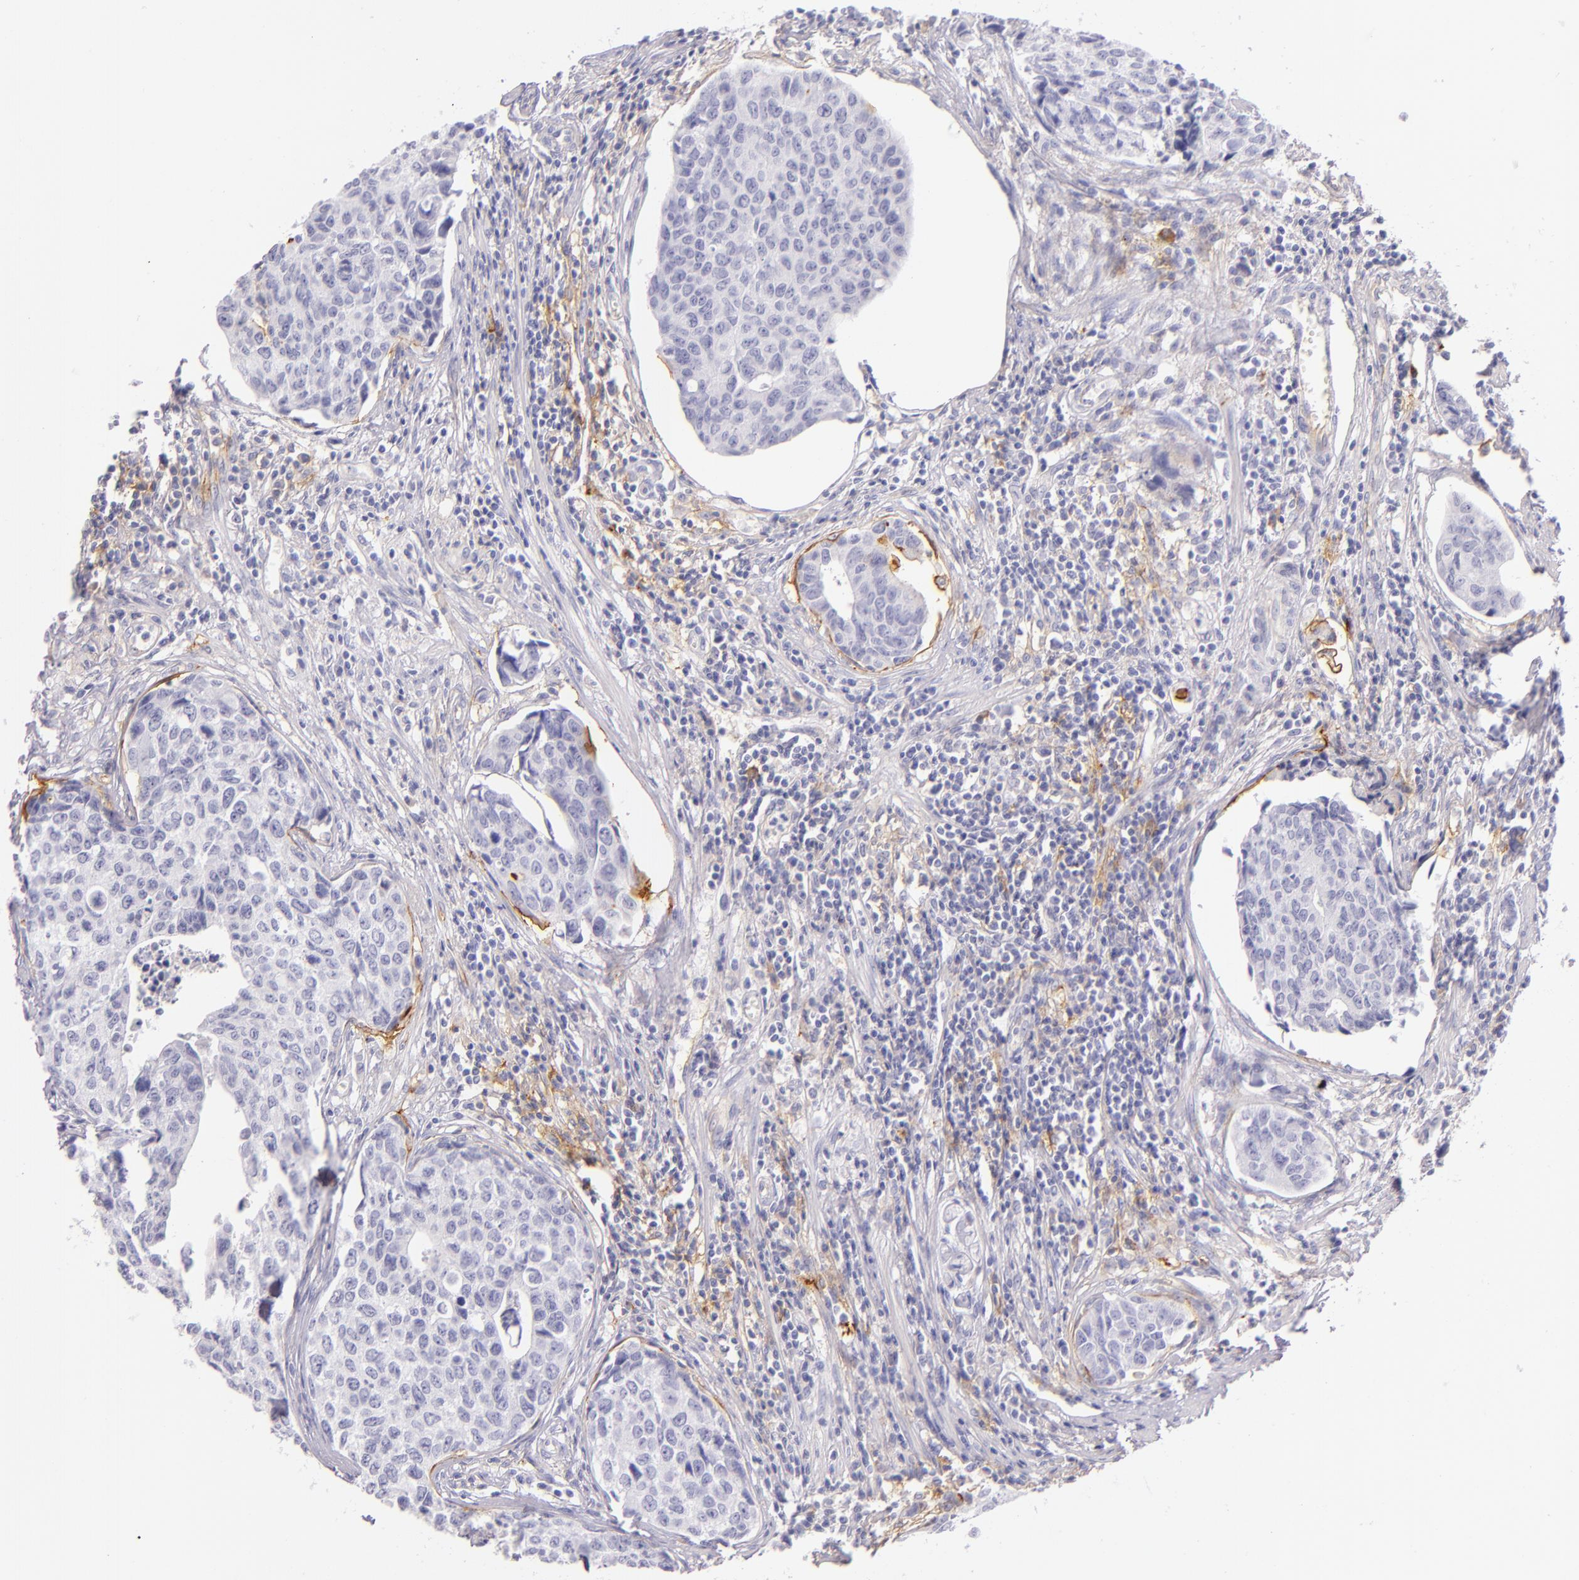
{"staining": {"intensity": "negative", "quantity": "none", "location": "none"}, "tissue": "urothelial cancer", "cell_type": "Tumor cells", "image_type": "cancer", "snomed": [{"axis": "morphology", "description": "Urothelial carcinoma, High grade"}, {"axis": "topography", "description": "Urinary bladder"}], "caption": "A histopathology image of urothelial cancer stained for a protein exhibits no brown staining in tumor cells.", "gene": "ICAM1", "patient": {"sex": "male", "age": 81}}